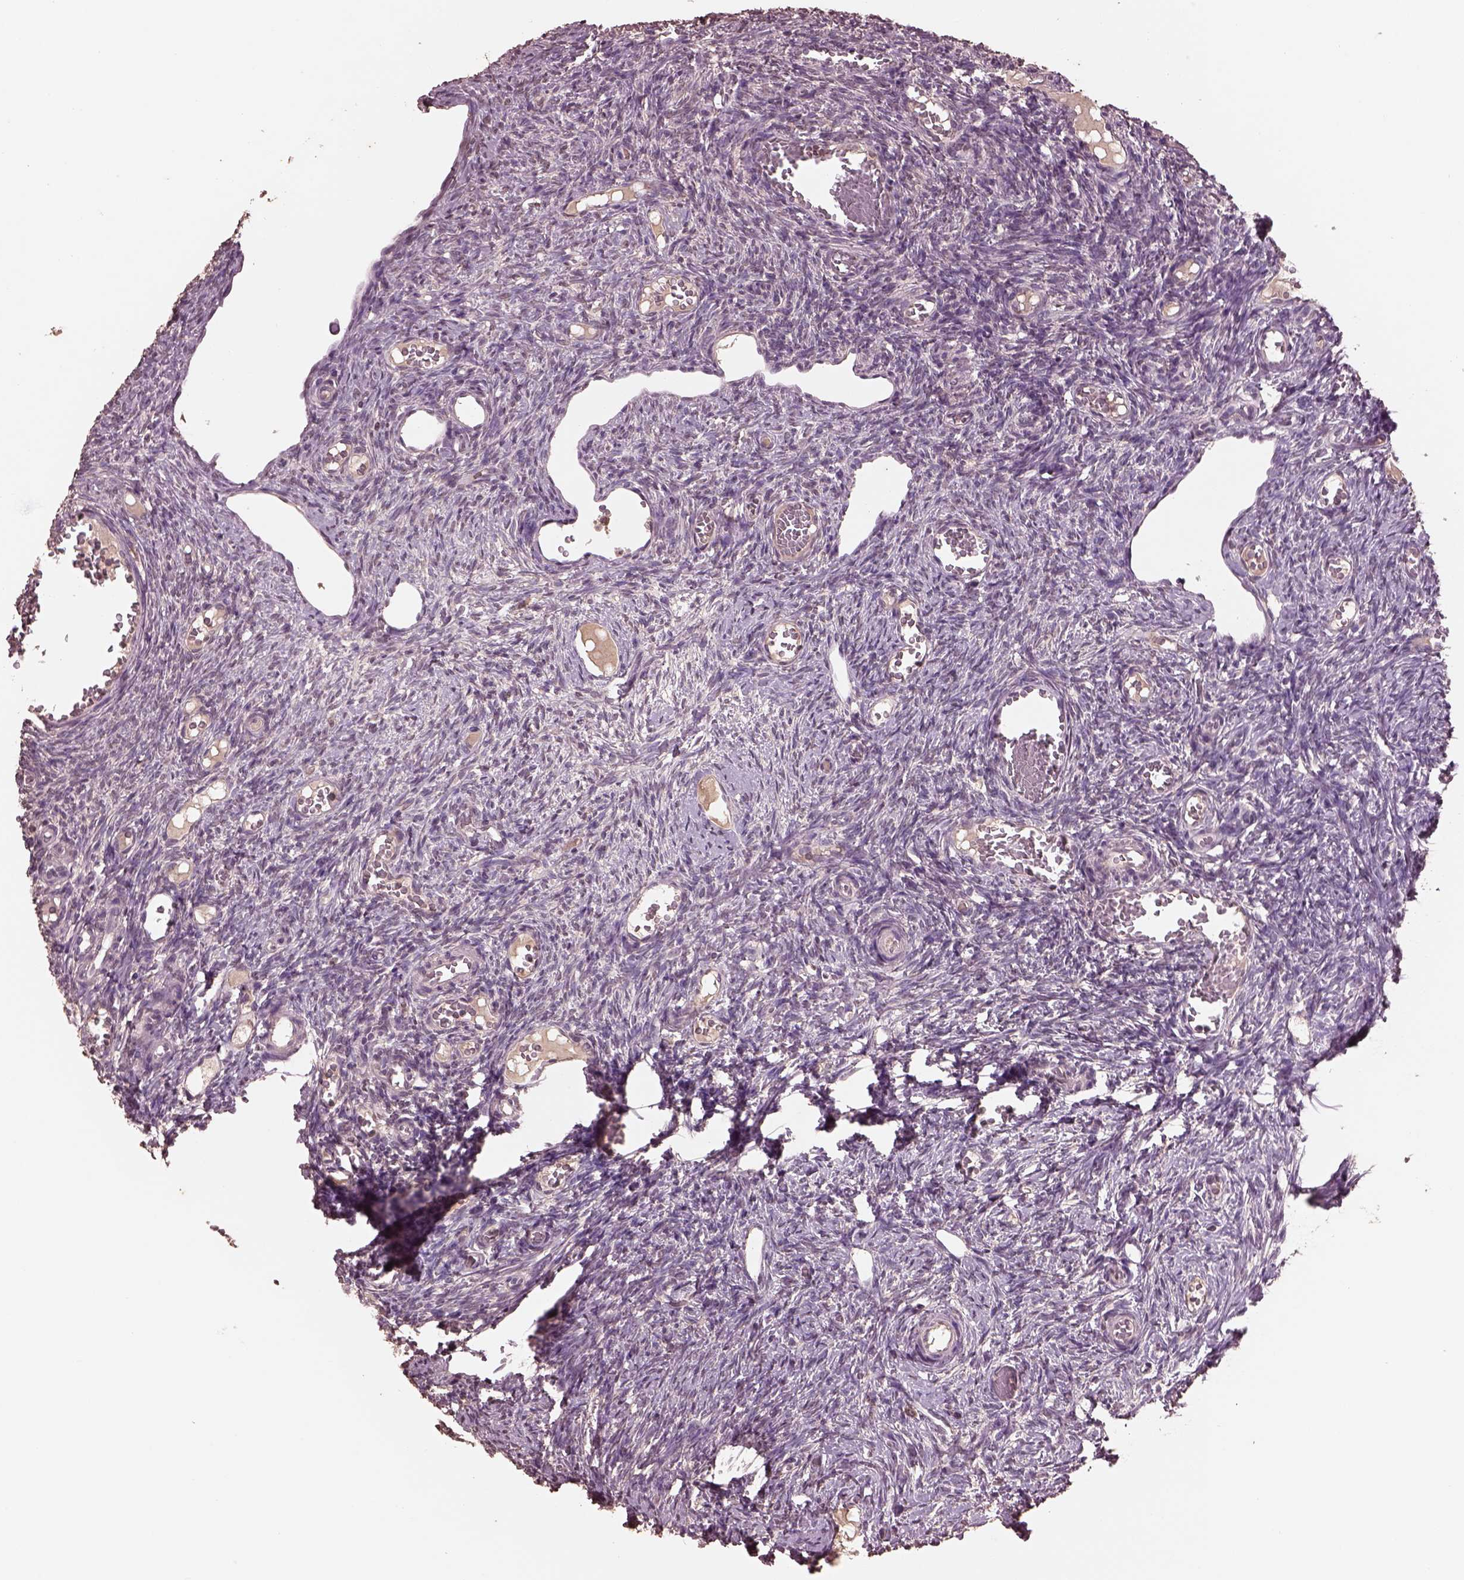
{"staining": {"intensity": "negative", "quantity": "none", "location": "none"}, "tissue": "ovary", "cell_type": "Ovarian stroma cells", "image_type": "normal", "snomed": [{"axis": "morphology", "description": "Normal tissue, NOS"}, {"axis": "topography", "description": "Ovary"}], "caption": "Immunohistochemical staining of benign human ovary reveals no significant staining in ovarian stroma cells. (Immunohistochemistry (ihc), brightfield microscopy, high magnification).", "gene": "CPT1C", "patient": {"sex": "female", "age": 39}}